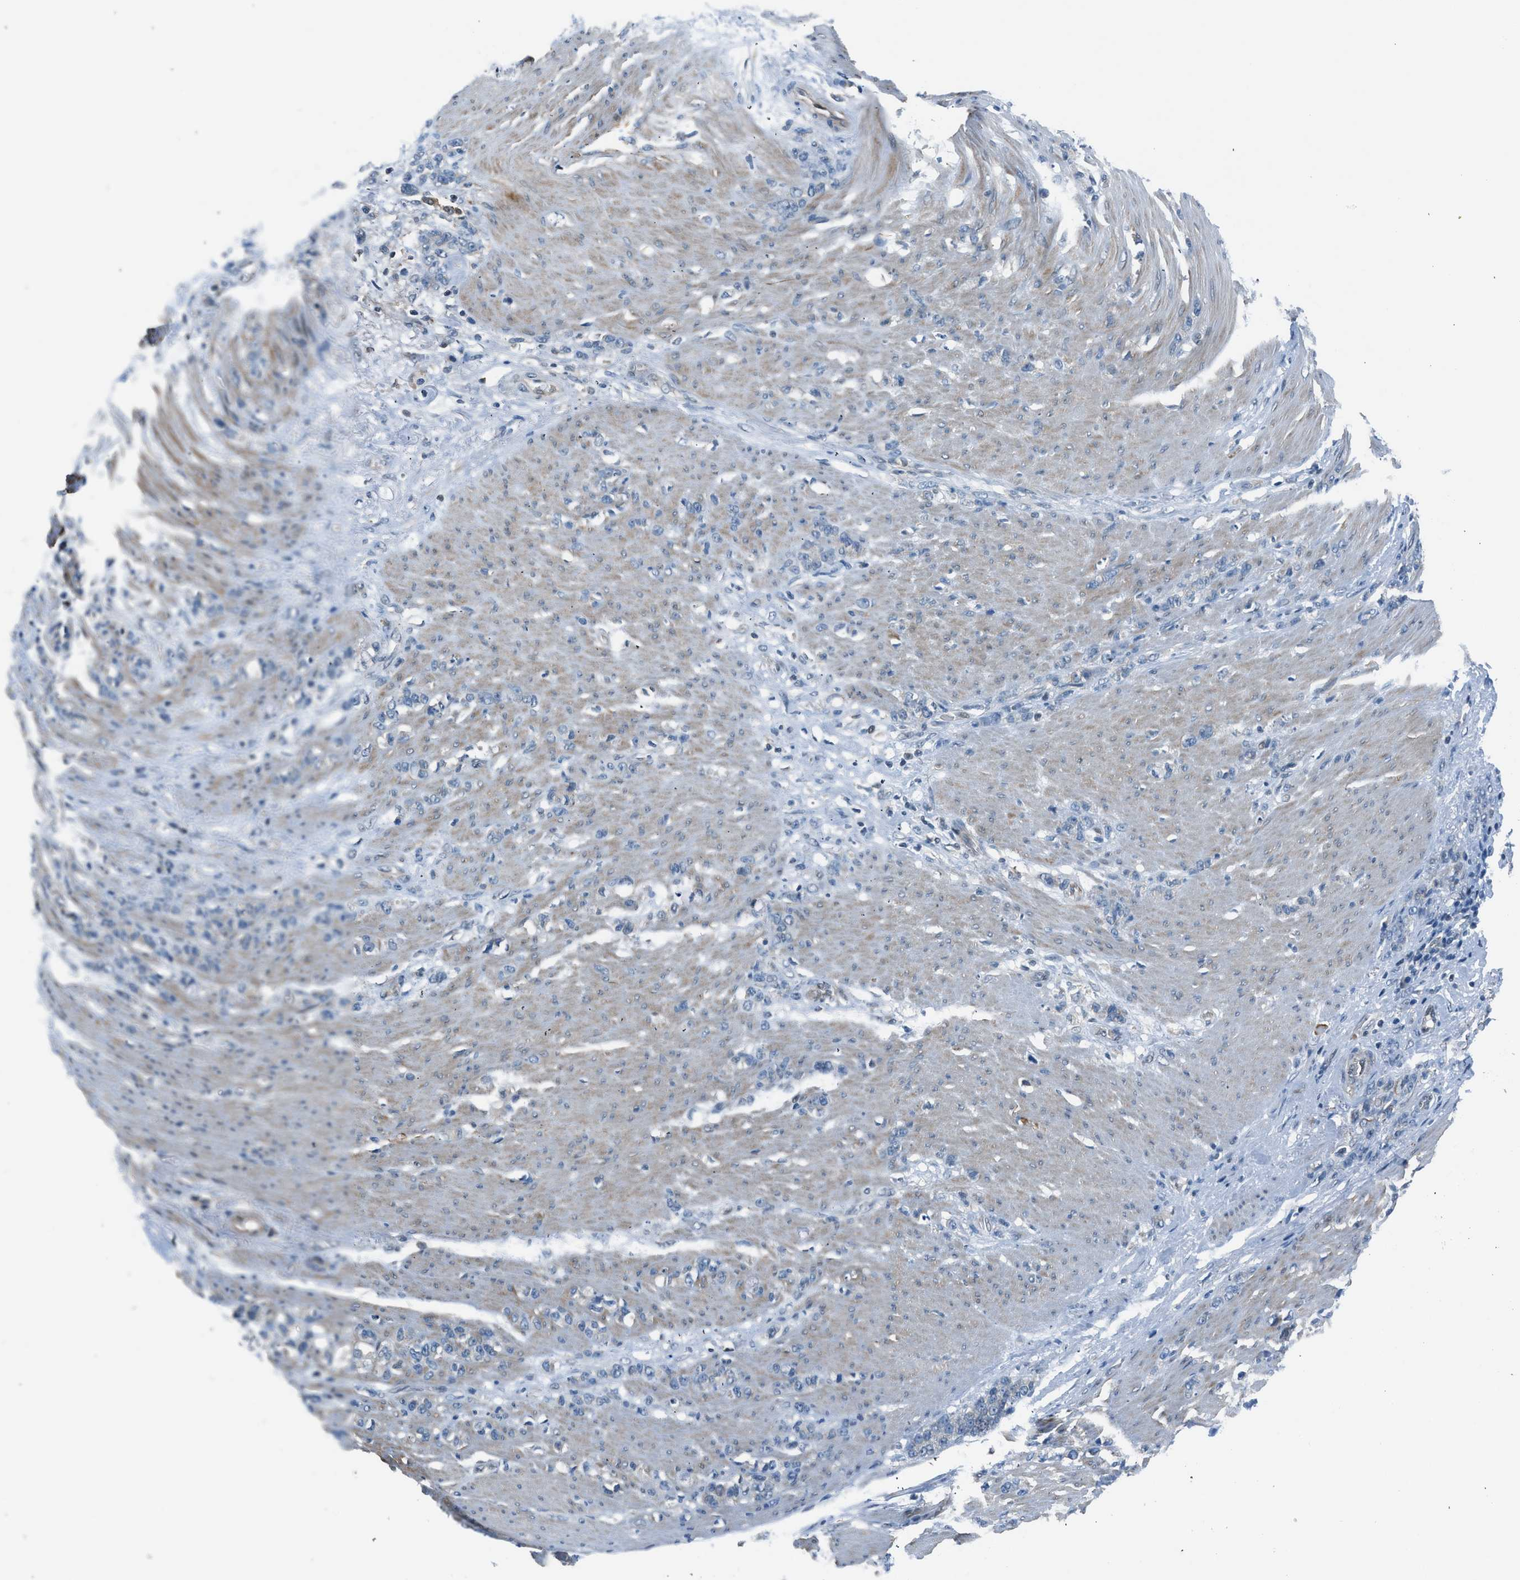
{"staining": {"intensity": "negative", "quantity": "none", "location": "none"}, "tissue": "stomach cancer", "cell_type": "Tumor cells", "image_type": "cancer", "snomed": [{"axis": "morphology", "description": "Adenocarcinoma, NOS"}, {"axis": "topography", "description": "Stomach, lower"}], "caption": "Stomach cancer was stained to show a protein in brown. There is no significant staining in tumor cells. The staining was performed using DAB (3,3'-diaminobenzidine) to visualize the protein expression in brown, while the nuclei were stained in blue with hematoxylin (Magnification: 20x).", "gene": "LMLN", "patient": {"sex": "male", "age": 88}}